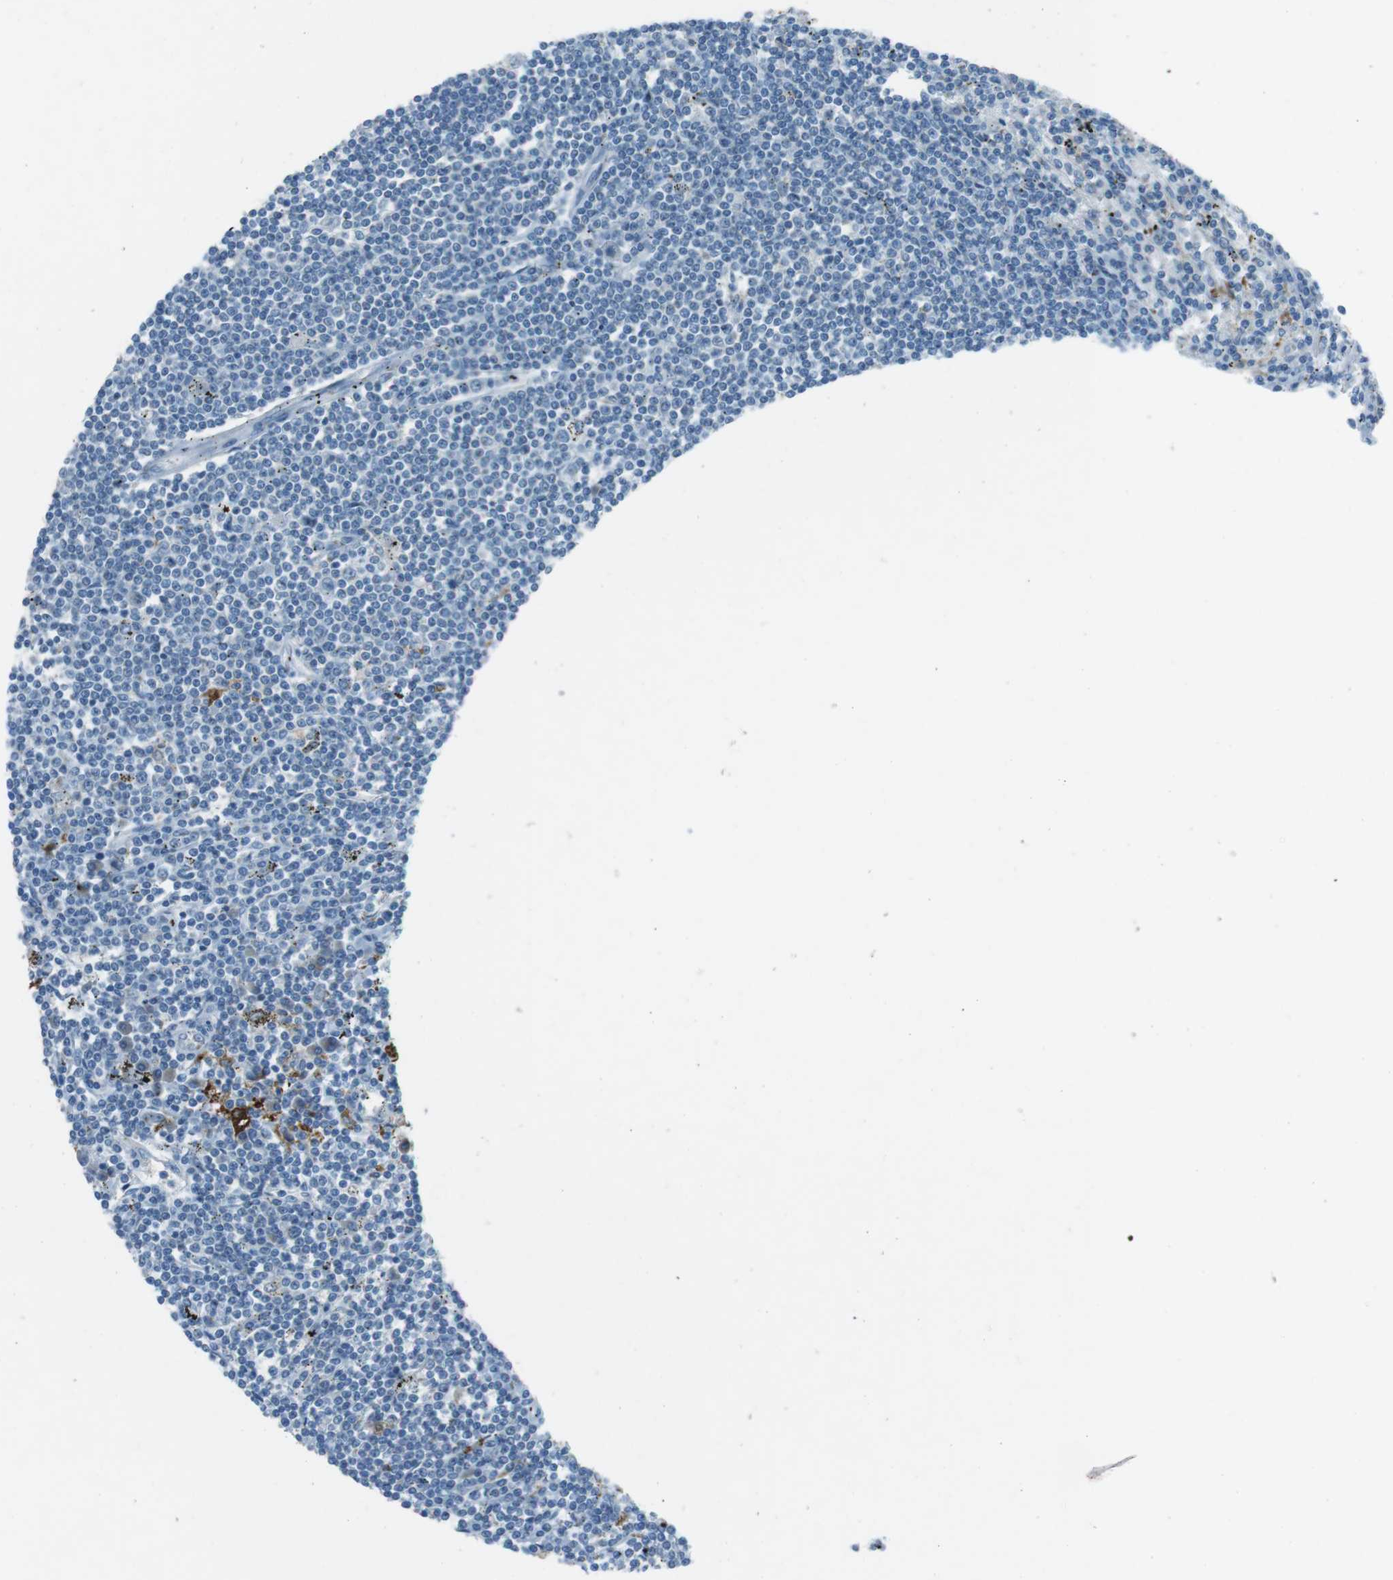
{"staining": {"intensity": "negative", "quantity": "none", "location": "none"}, "tissue": "lymphoma", "cell_type": "Tumor cells", "image_type": "cancer", "snomed": [{"axis": "morphology", "description": "Malignant lymphoma, non-Hodgkin's type, Low grade"}, {"axis": "topography", "description": "Spleen"}], "caption": "The immunohistochemistry (IHC) histopathology image has no significant staining in tumor cells of lymphoma tissue. The staining is performed using DAB brown chromogen with nuclei counter-stained in using hematoxylin.", "gene": "TXNDC15", "patient": {"sex": "male", "age": 76}}